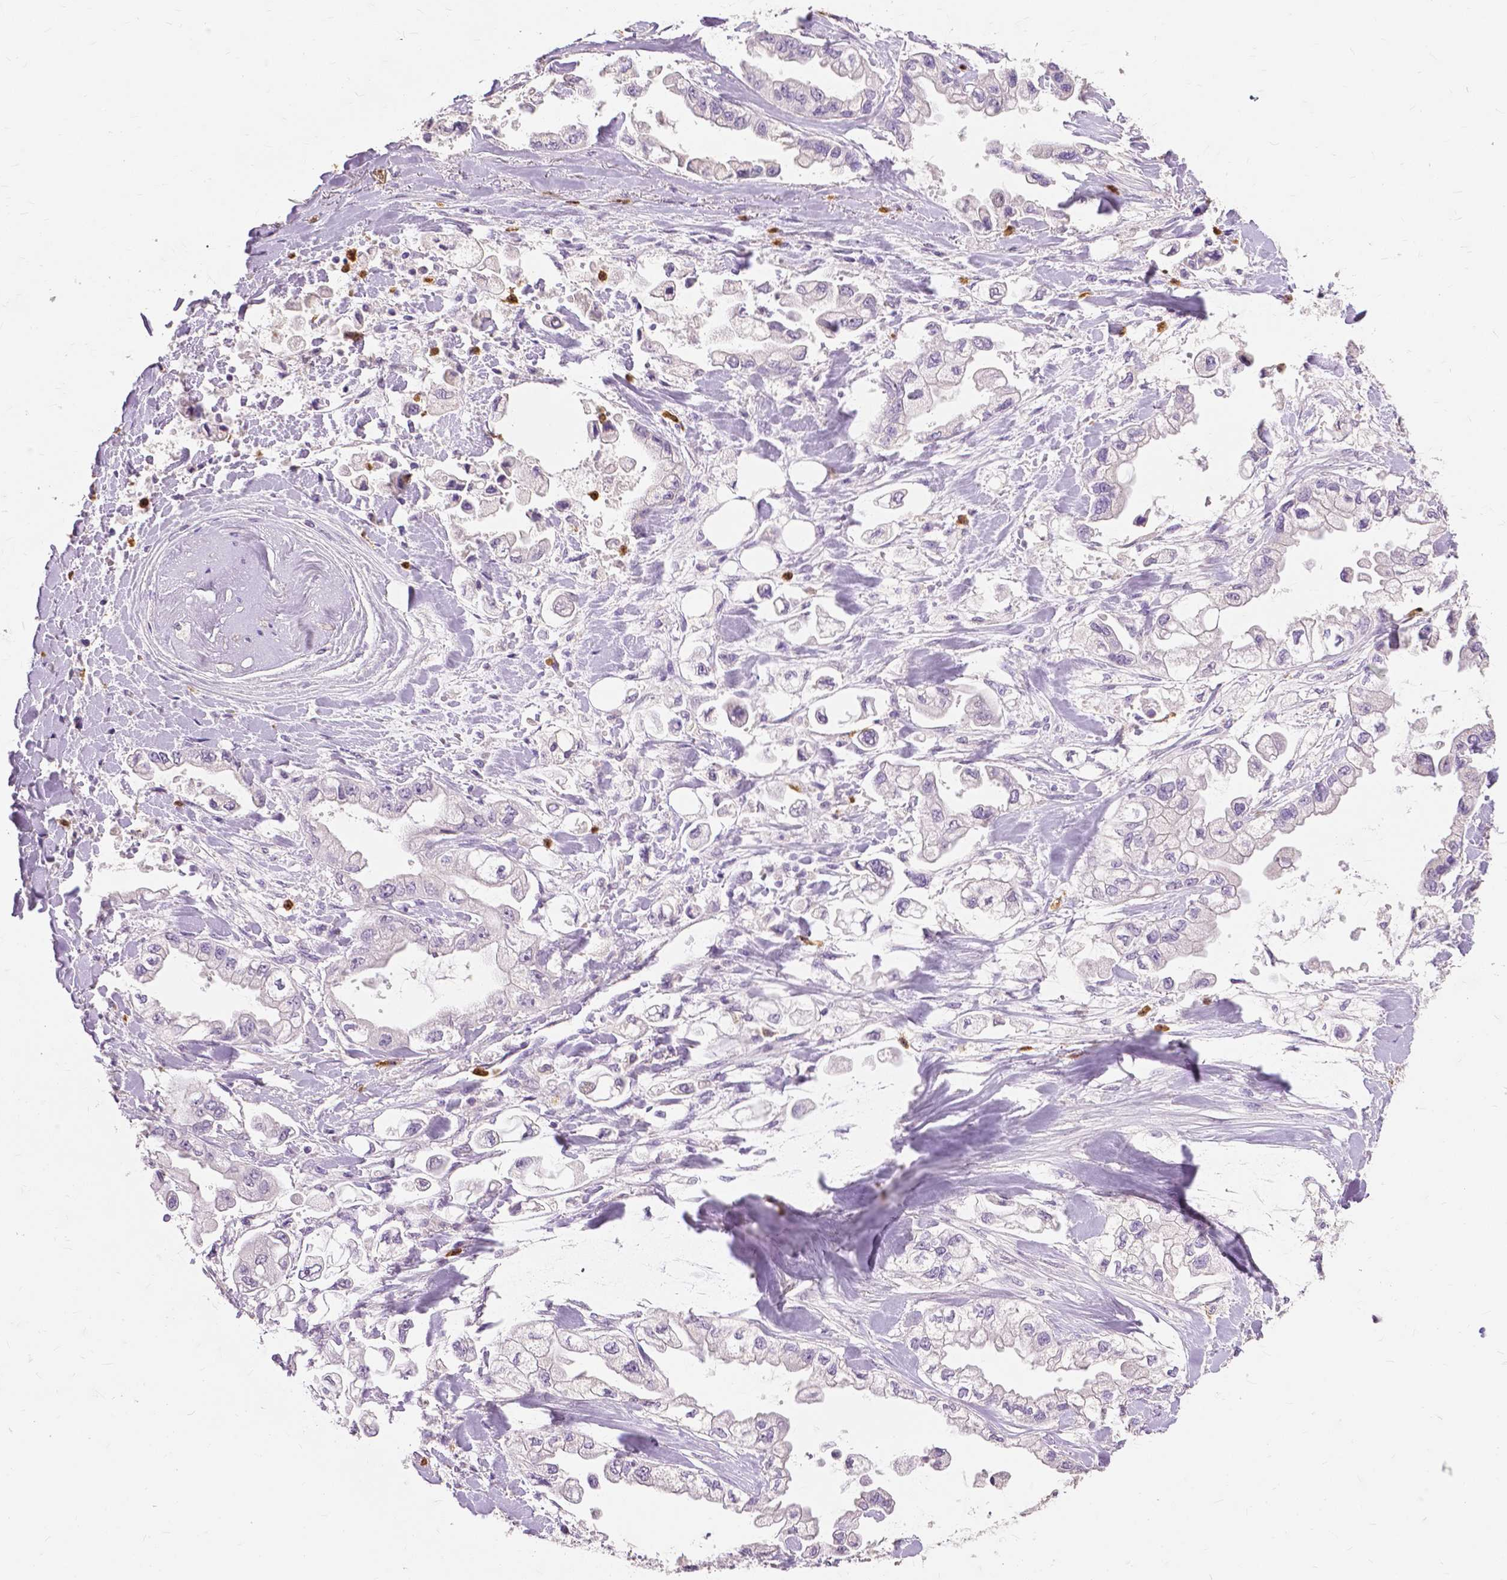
{"staining": {"intensity": "negative", "quantity": "none", "location": "none"}, "tissue": "stomach cancer", "cell_type": "Tumor cells", "image_type": "cancer", "snomed": [{"axis": "morphology", "description": "Adenocarcinoma, NOS"}, {"axis": "topography", "description": "Stomach"}], "caption": "IHC histopathology image of neoplastic tissue: stomach adenocarcinoma stained with DAB demonstrates no significant protein positivity in tumor cells.", "gene": "CXCR2", "patient": {"sex": "male", "age": 62}}